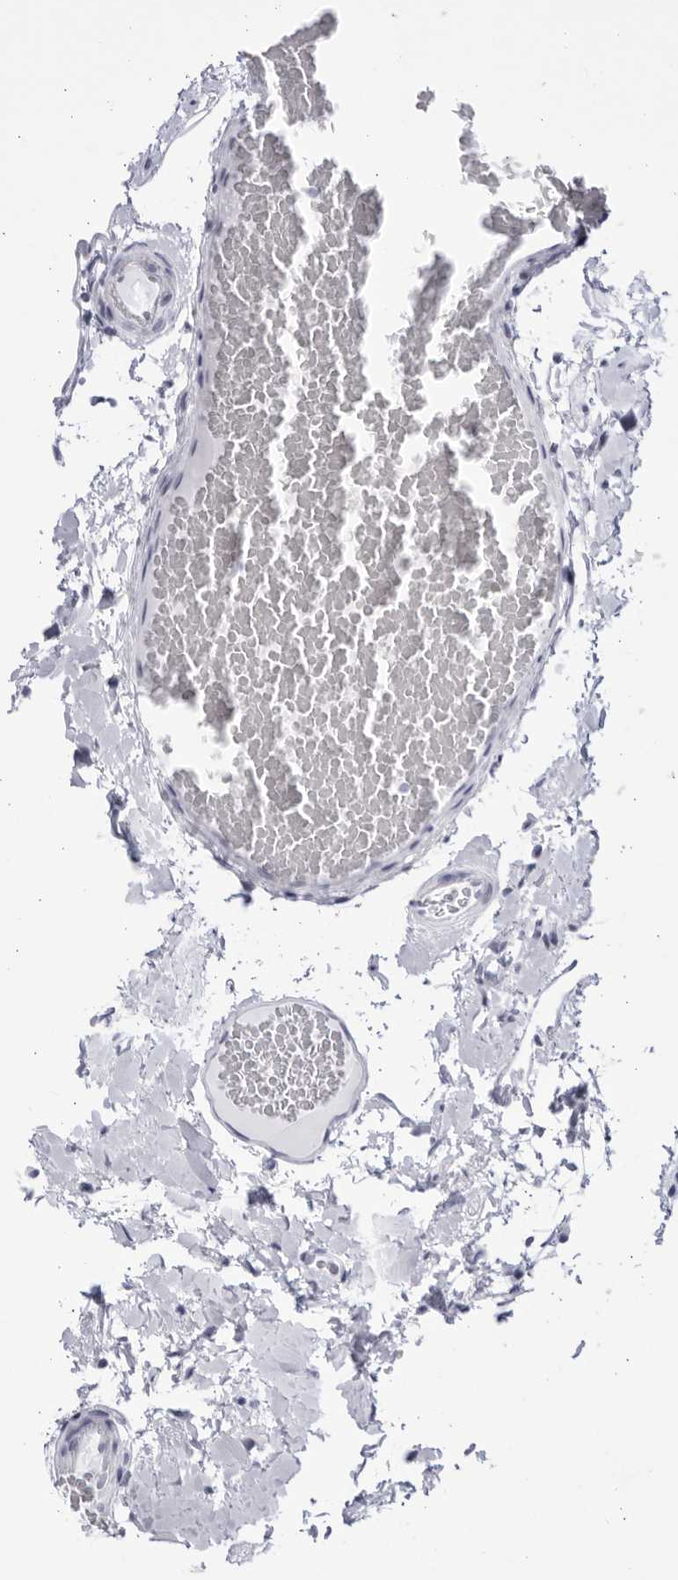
{"staining": {"intensity": "negative", "quantity": "none", "location": "none"}, "tissue": "colon", "cell_type": "Endothelial cells", "image_type": "normal", "snomed": [{"axis": "morphology", "description": "Normal tissue, NOS"}, {"axis": "topography", "description": "Colon"}], "caption": "This is a micrograph of immunohistochemistry staining of benign colon, which shows no expression in endothelial cells.", "gene": "CCDC181", "patient": {"sex": "female", "age": 56}}